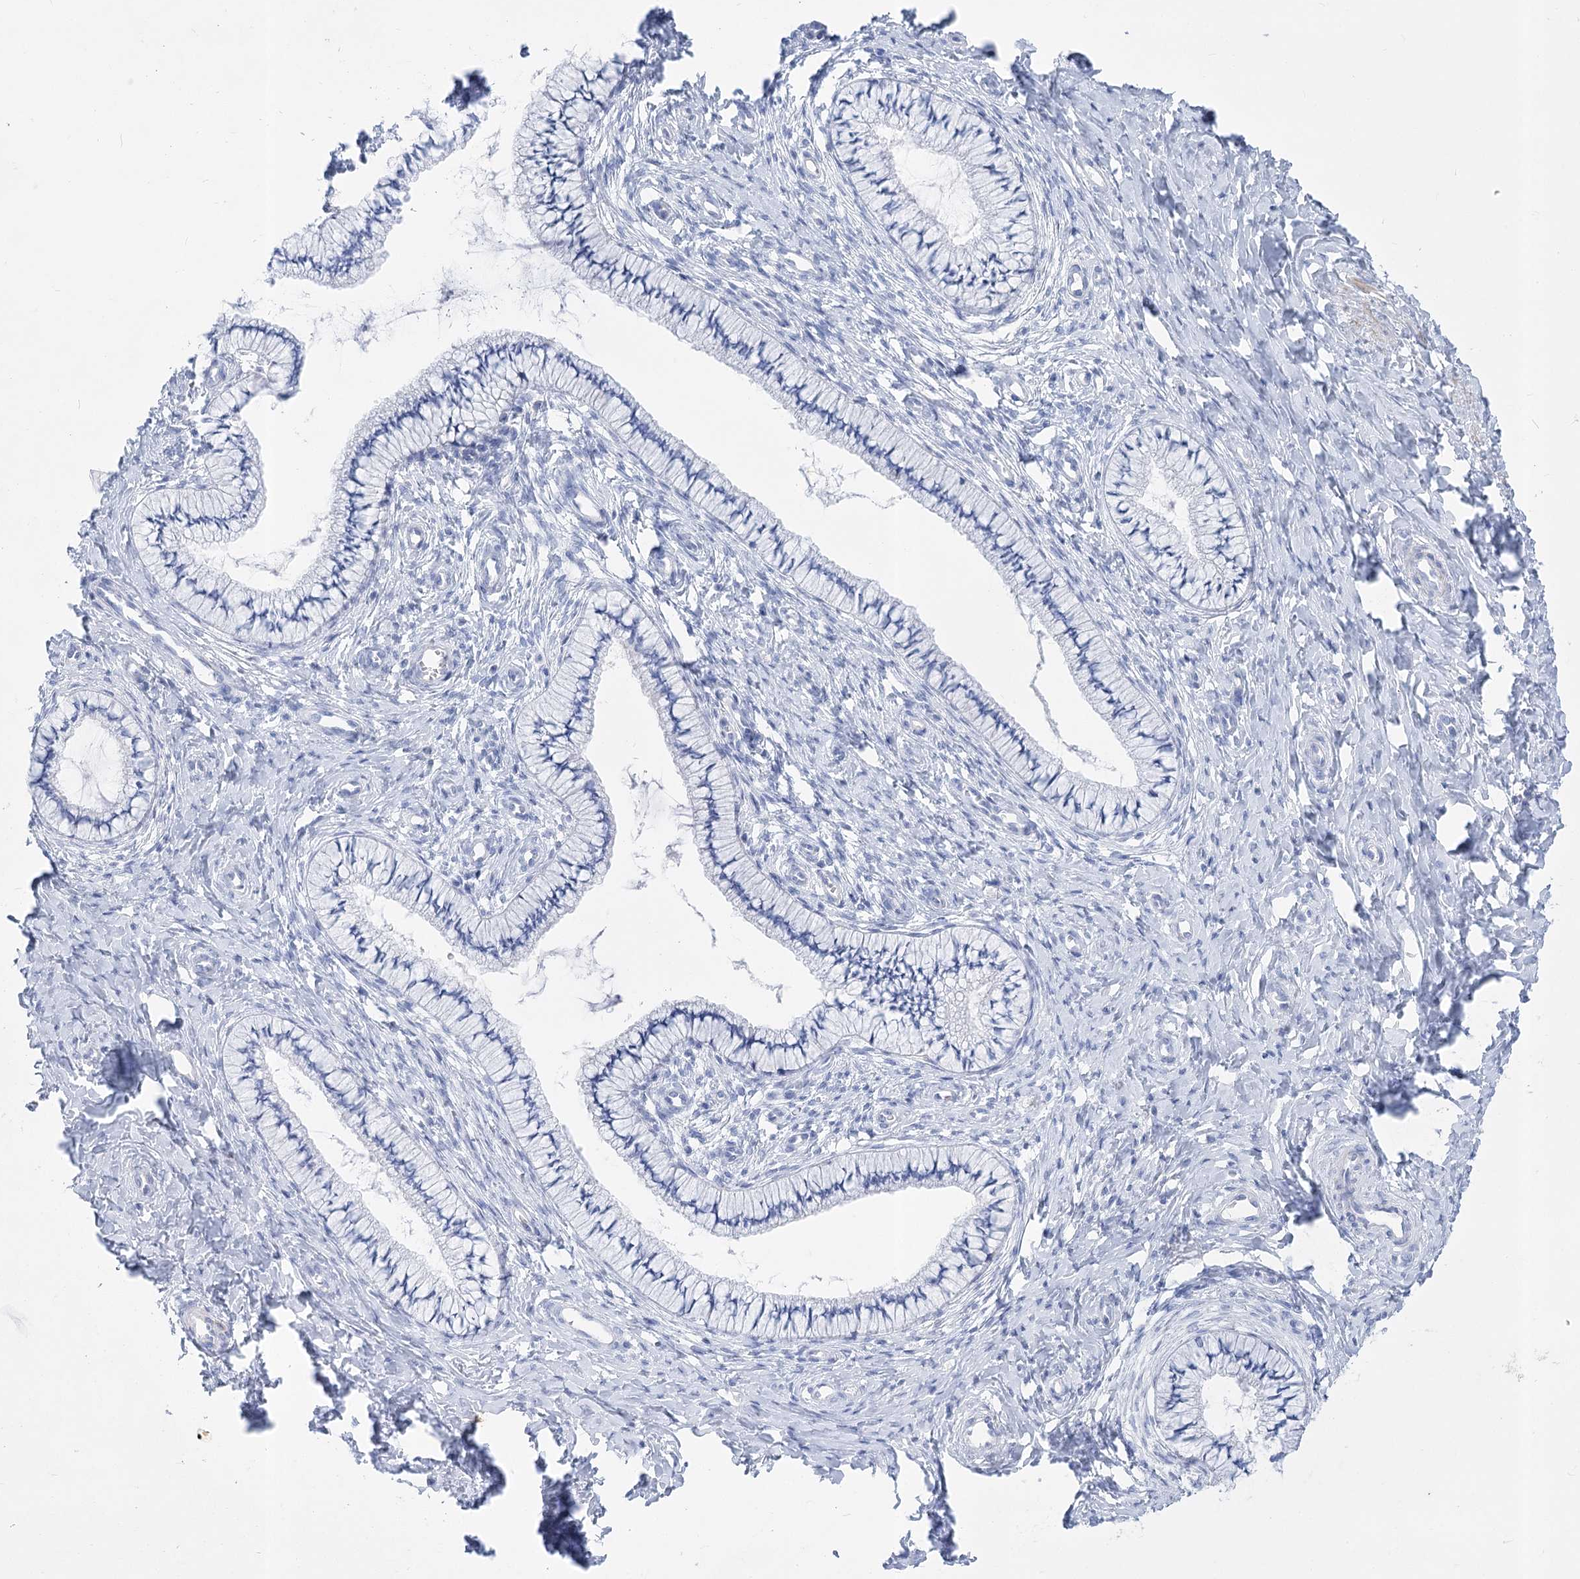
{"staining": {"intensity": "negative", "quantity": "none", "location": "none"}, "tissue": "cervix", "cell_type": "Glandular cells", "image_type": "normal", "snomed": [{"axis": "morphology", "description": "Normal tissue, NOS"}, {"axis": "topography", "description": "Cervix"}], "caption": "IHC image of benign cervix stained for a protein (brown), which exhibits no expression in glandular cells. The staining was performed using DAB to visualize the protein expression in brown, while the nuclei were stained in blue with hematoxylin (Magnification: 20x).", "gene": "PCDHA1", "patient": {"sex": "female", "age": 36}}